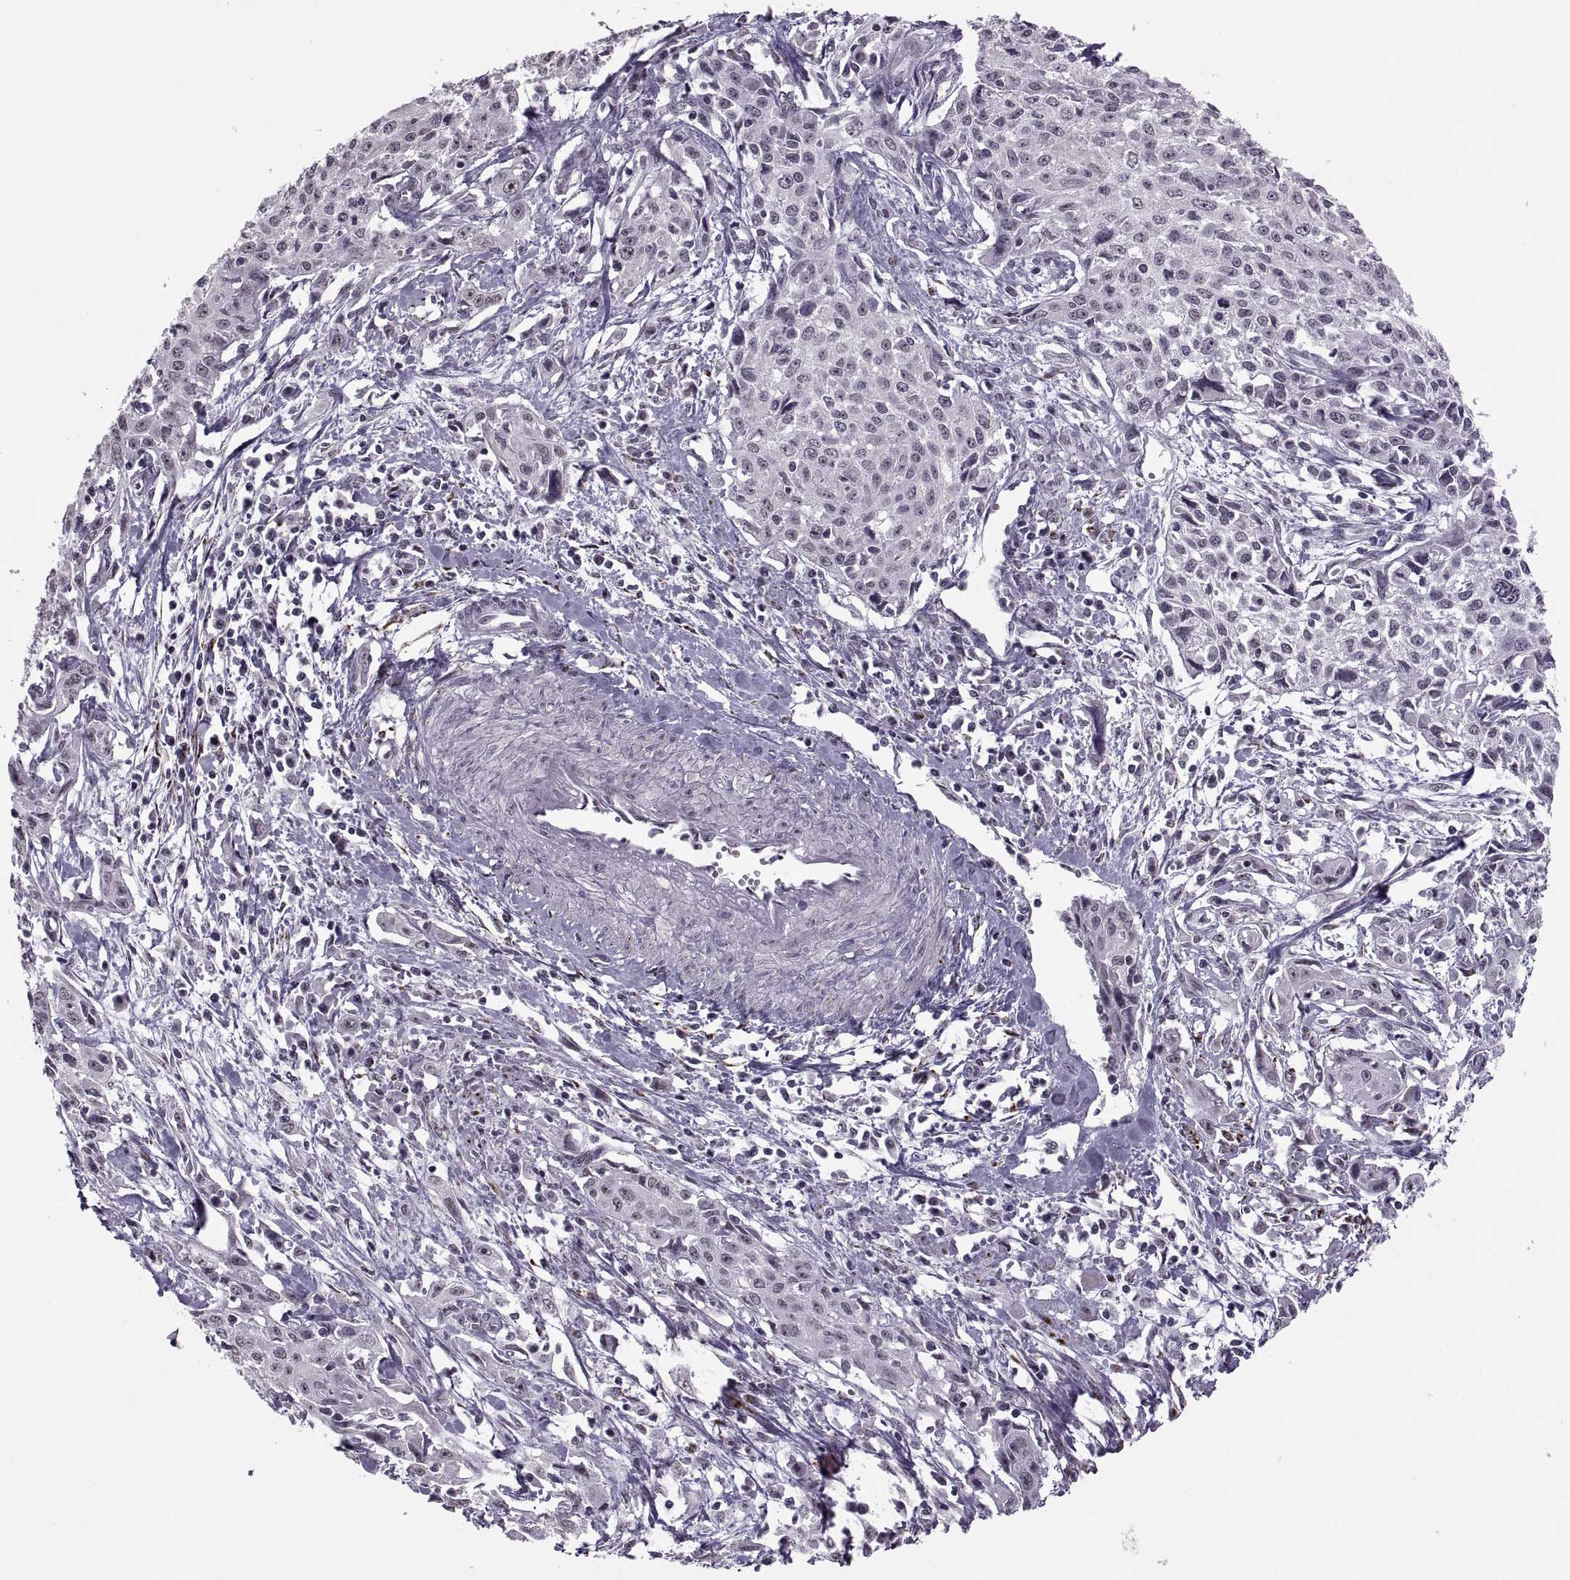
{"staining": {"intensity": "negative", "quantity": "none", "location": "none"}, "tissue": "cervical cancer", "cell_type": "Tumor cells", "image_type": "cancer", "snomed": [{"axis": "morphology", "description": "Squamous cell carcinoma, NOS"}, {"axis": "topography", "description": "Cervix"}], "caption": "IHC image of neoplastic tissue: human cervical cancer stained with DAB shows no significant protein expression in tumor cells. Nuclei are stained in blue.", "gene": "OTP", "patient": {"sex": "female", "age": 38}}